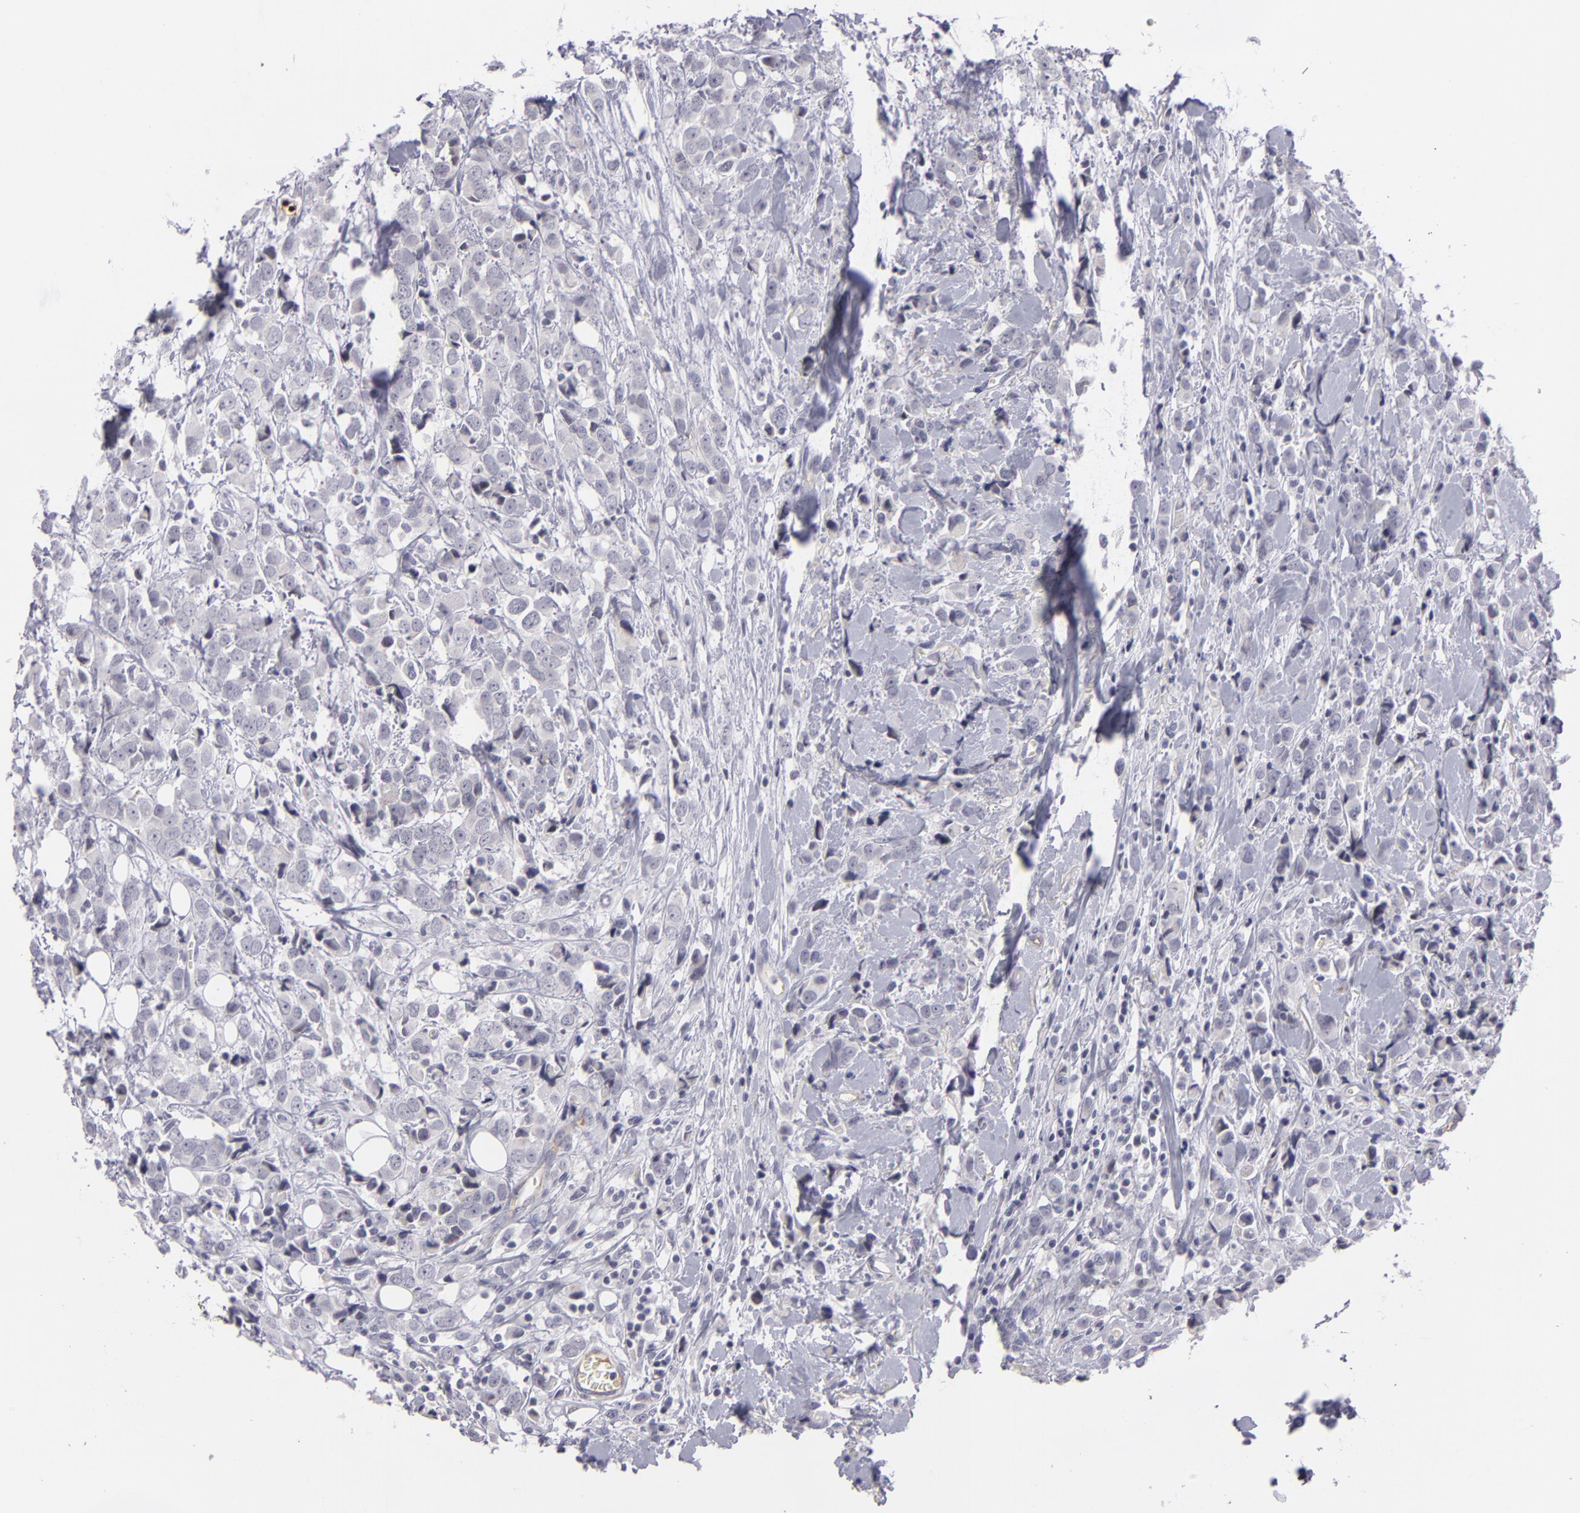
{"staining": {"intensity": "negative", "quantity": "none", "location": "none"}, "tissue": "breast cancer", "cell_type": "Tumor cells", "image_type": "cancer", "snomed": [{"axis": "morphology", "description": "Lobular carcinoma"}, {"axis": "topography", "description": "Breast"}], "caption": "High magnification brightfield microscopy of breast cancer stained with DAB (3,3'-diaminobenzidine) (brown) and counterstained with hematoxylin (blue): tumor cells show no significant staining.", "gene": "CTNNB1", "patient": {"sex": "female", "age": 57}}